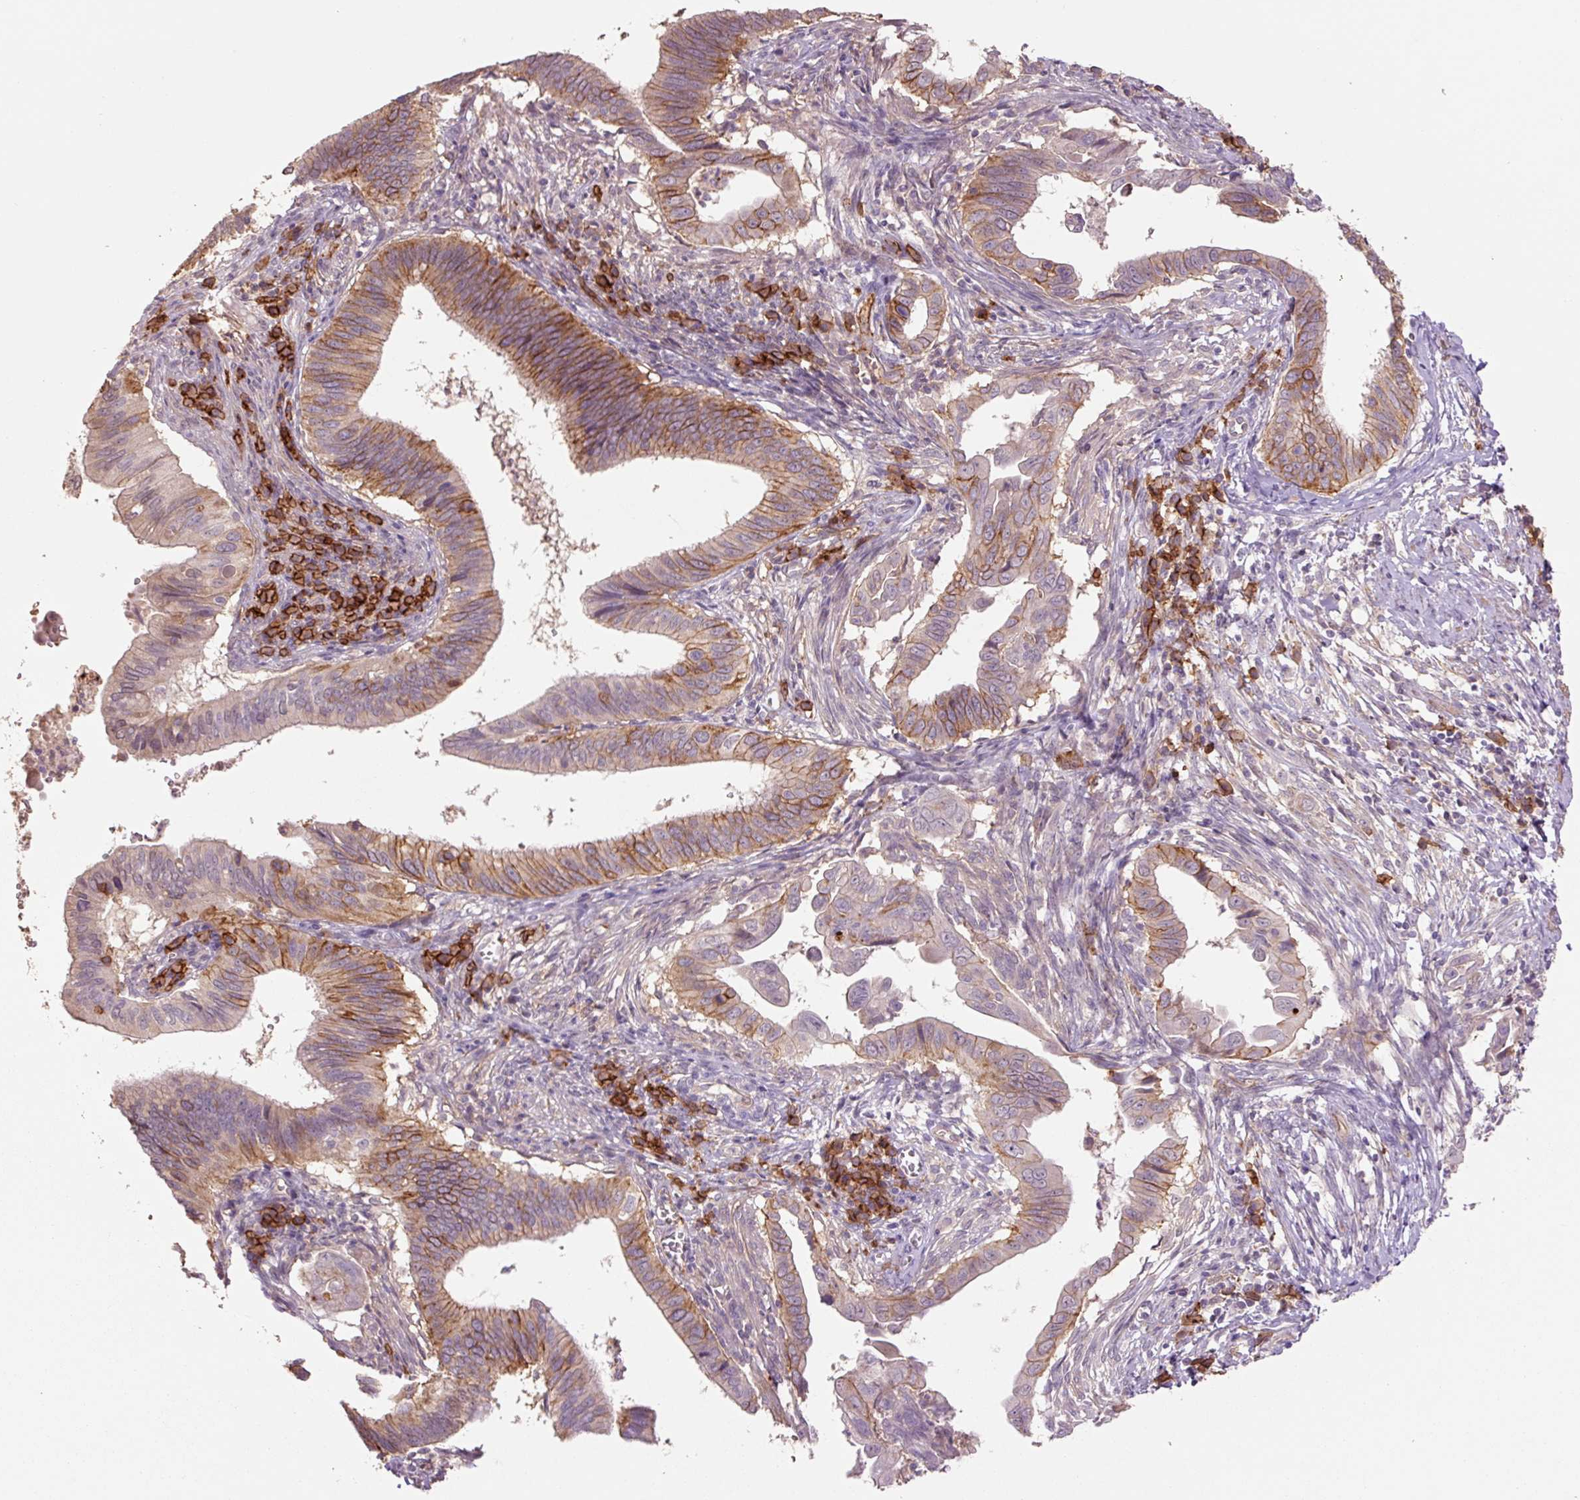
{"staining": {"intensity": "moderate", "quantity": ">75%", "location": "cytoplasmic/membranous"}, "tissue": "cervical cancer", "cell_type": "Tumor cells", "image_type": "cancer", "snomed": [{"axis": "morphology", "description": "Adenocarcinoma, NOS"}, {"axis": "topography", "description": "Cervix"}], "caption": "A brown stain highlights moderate cytoplasmic/membranous expression of a protein in human cervical cancer (adenocarcinoma) tumor cells. The staining is performed using DAB (3,3'-diaminobenzidine) brown chromogen to label protein expression. The nuclei are counter-stained blue using hematoxylin.", "gene": "SLC1A4", "patient": {"sex": "female", "age": 42}}